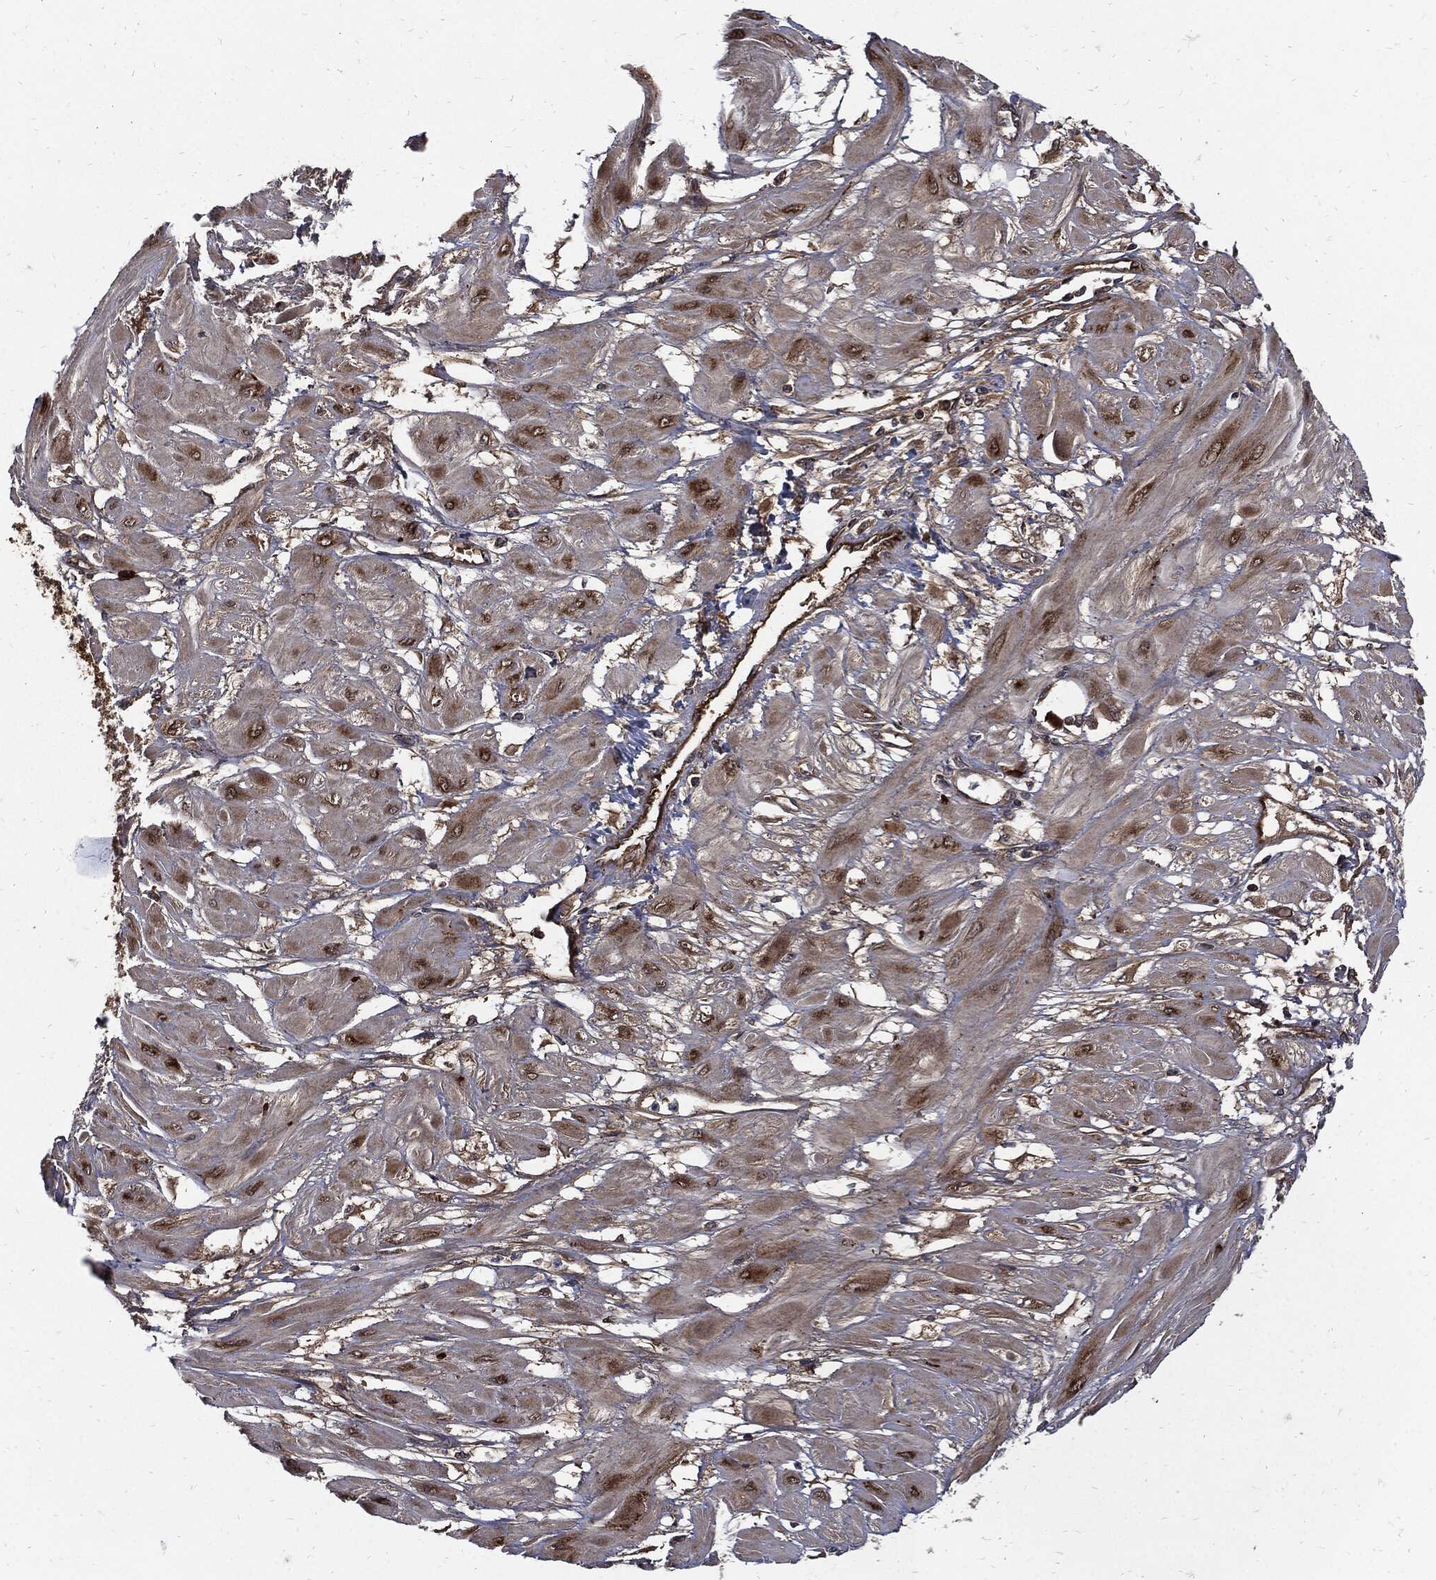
{"staining": {"intensity": "strong", "quantity": ">75%", "location": "nuclear"}, "tissue": "cervical cancer", "cell_type": "Tumor cells", "image_type": "cancer", "snomed": [{"axis": "morphology", "description": "Squamous cell carcinoma, NOS"}, {"axis": "topography", "description": "Cervix"}], "caption": "Squamous cell carcinoma (cervical) stained for a protein shows strong nuclear positivity in tumor cells.", "gene": "CLU", "patient": {"sex": "female", "age": 34}}